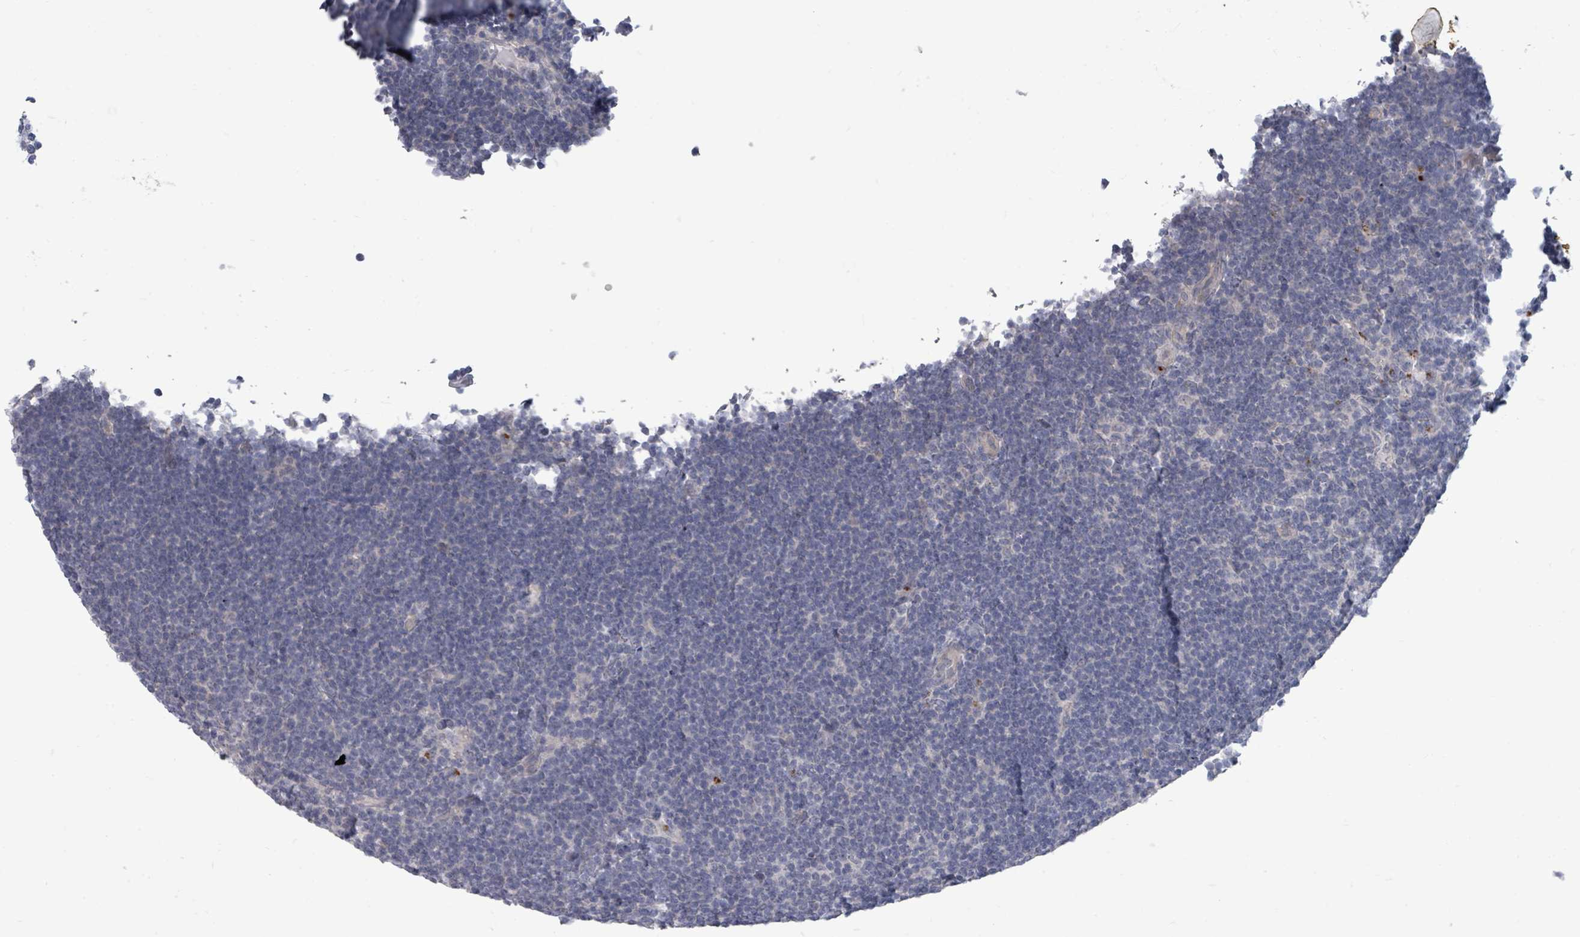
{"staining": {"intensity": "negative", "quantity": "none", "location": "none"}, "tissue": "lymphoma", "cell_type": "Tumor cells", "image_type": "cancer", "snomed": [{"axis": "morphology", "description": "Hodgkin's disease, NOS"}, {"axis": "topography", "description": "Lymph node"}], "caption": "Immunohistochemistry (IHC) image of human Hodgkin's disease stained for a protein (brown), which reveals no expression in tumor cells. (DAB immunohistochemistry (IHC), high magnification).", "gene": "ASB12", "patient": {"sex": "female", "age": 57}}